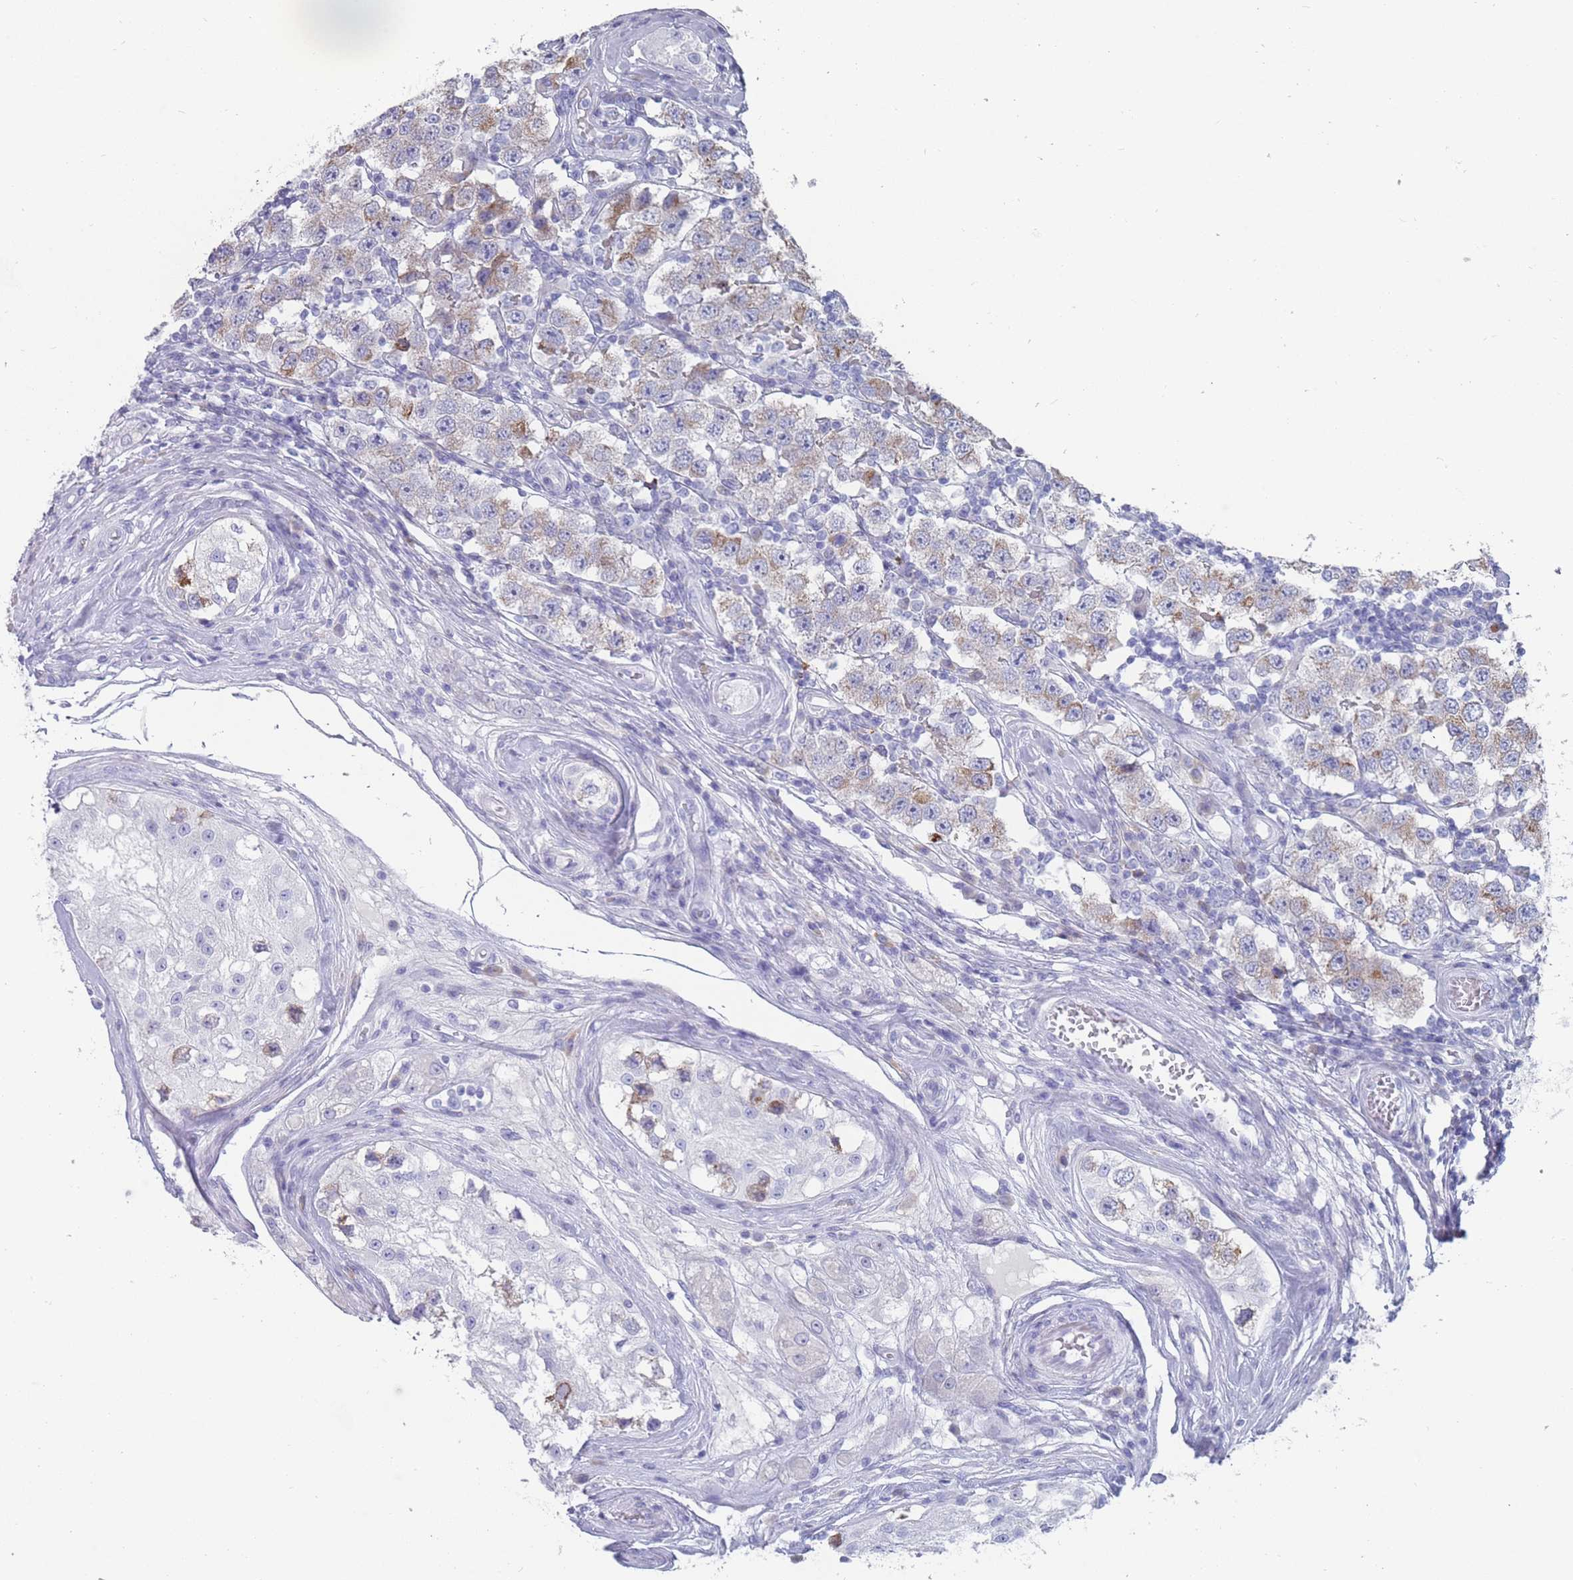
{"staining": {"intensity": "moderate", "quantity": "<25%", "location": "cytoplasmic/membranous"}, "tissue": "testis cancer", "cell_type": "Tumor cells", "image_type": "cancer", "snomed": [{"axis": "morphology", "description": "Seminoma, NOS"}, {"axis": "topography", "description": "Testis"}], "caption": "Tumor cells display moderate cytoplasmic/membranous positivity in approximately <25% of cells in seminoma (testis).", "gene": "ST8SIA5", "patient": {"sex": "male", "age": 34}}